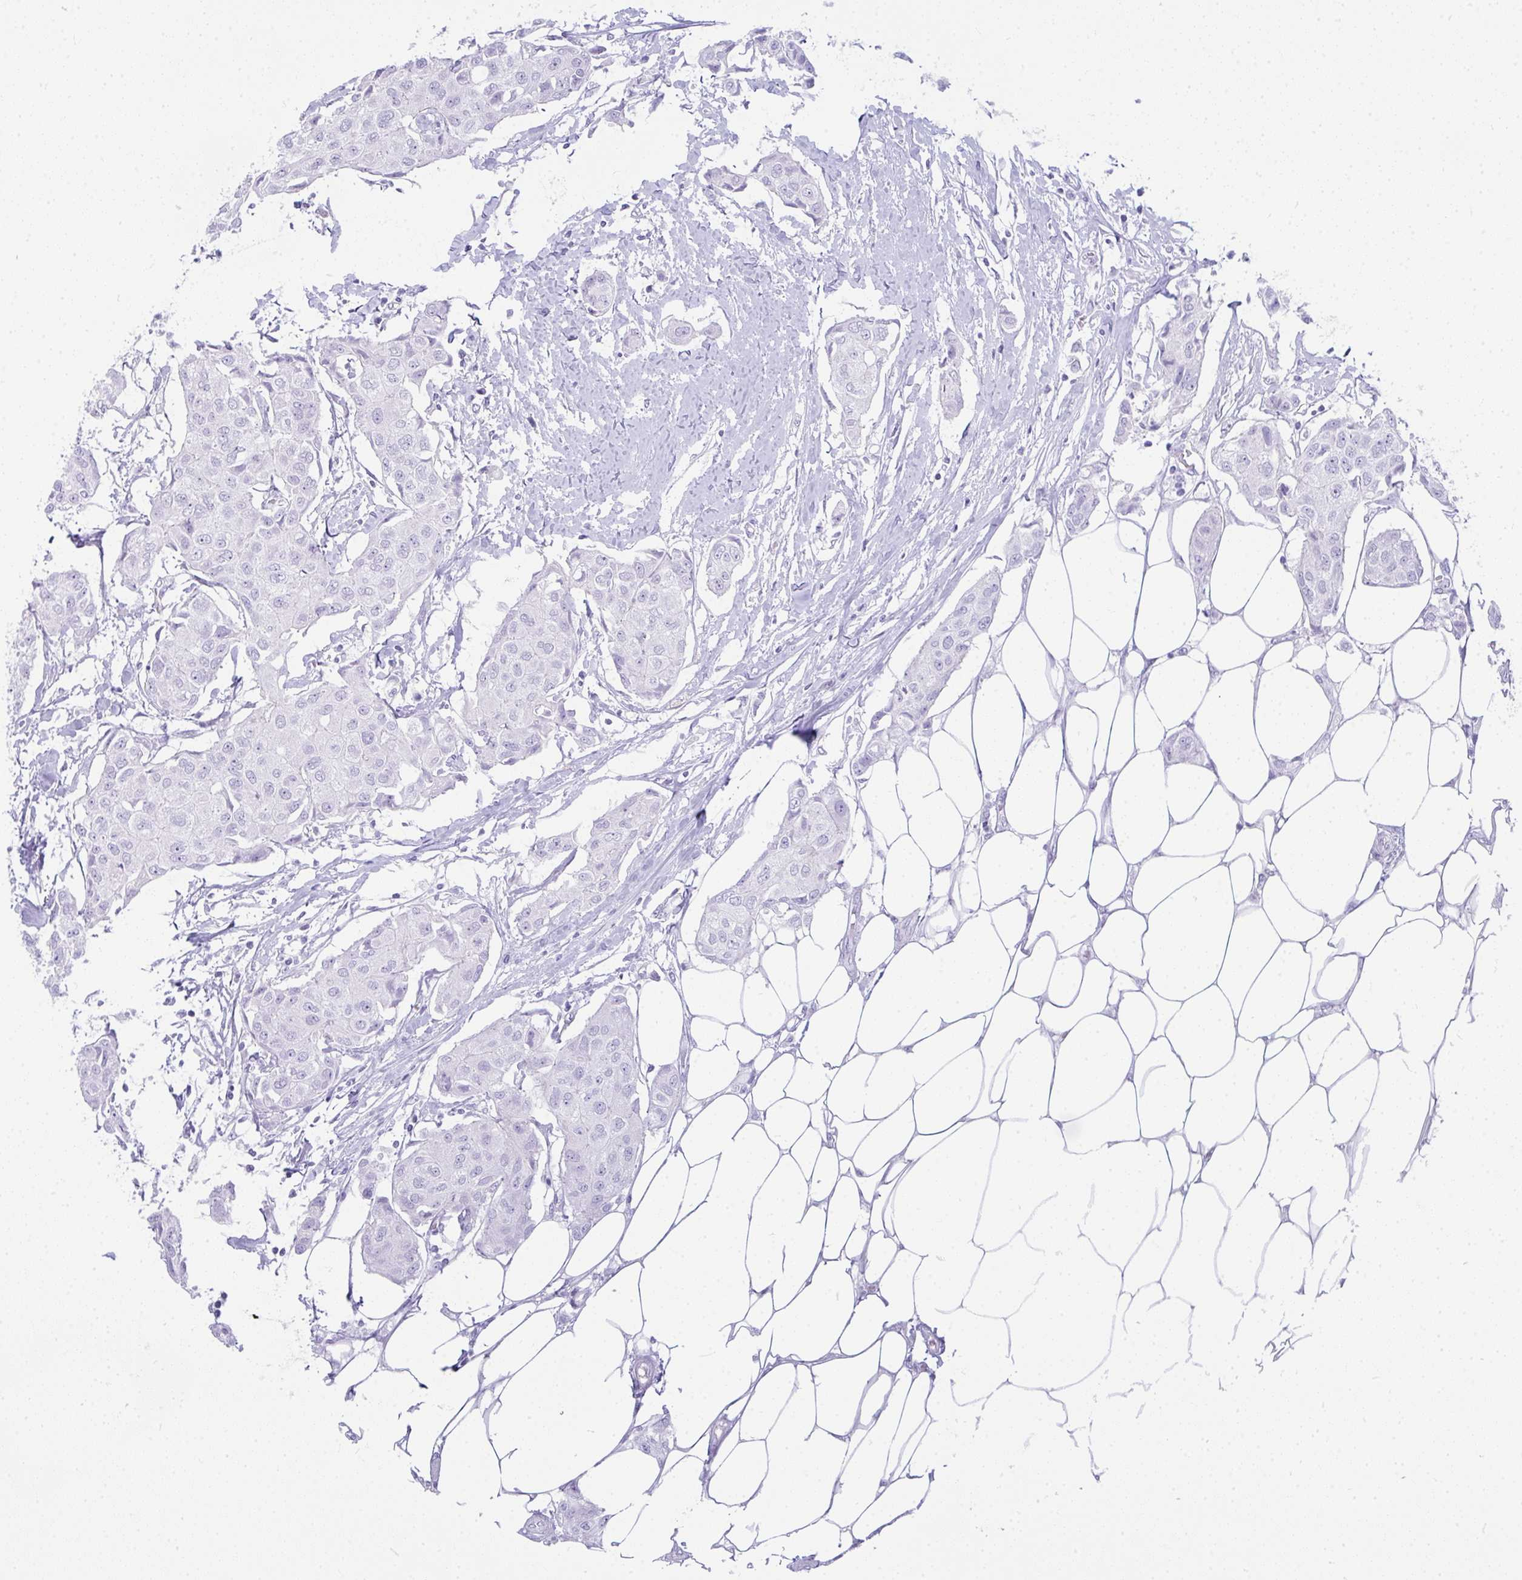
{"staining": {"intensity": "negative", "quantity": "none", "location": "none"}, "tissue": "breast cancer", "cell_type": "Tumor cells", "image_type": "cancer", "snomed": [{"axis": "morphology", "description": "Duct carcinoma"}, {"axis": "topography", "description": "Breast"}, {"axis": "topography", "description": "Lymph node"}], "caption": "IHC image of breast invasive ductal carcinoma stained for a protein (brown), which reveals no staining in tumor cells.", "gene": "RASL10A", "patient": {"sex": "female", "age": 80}}